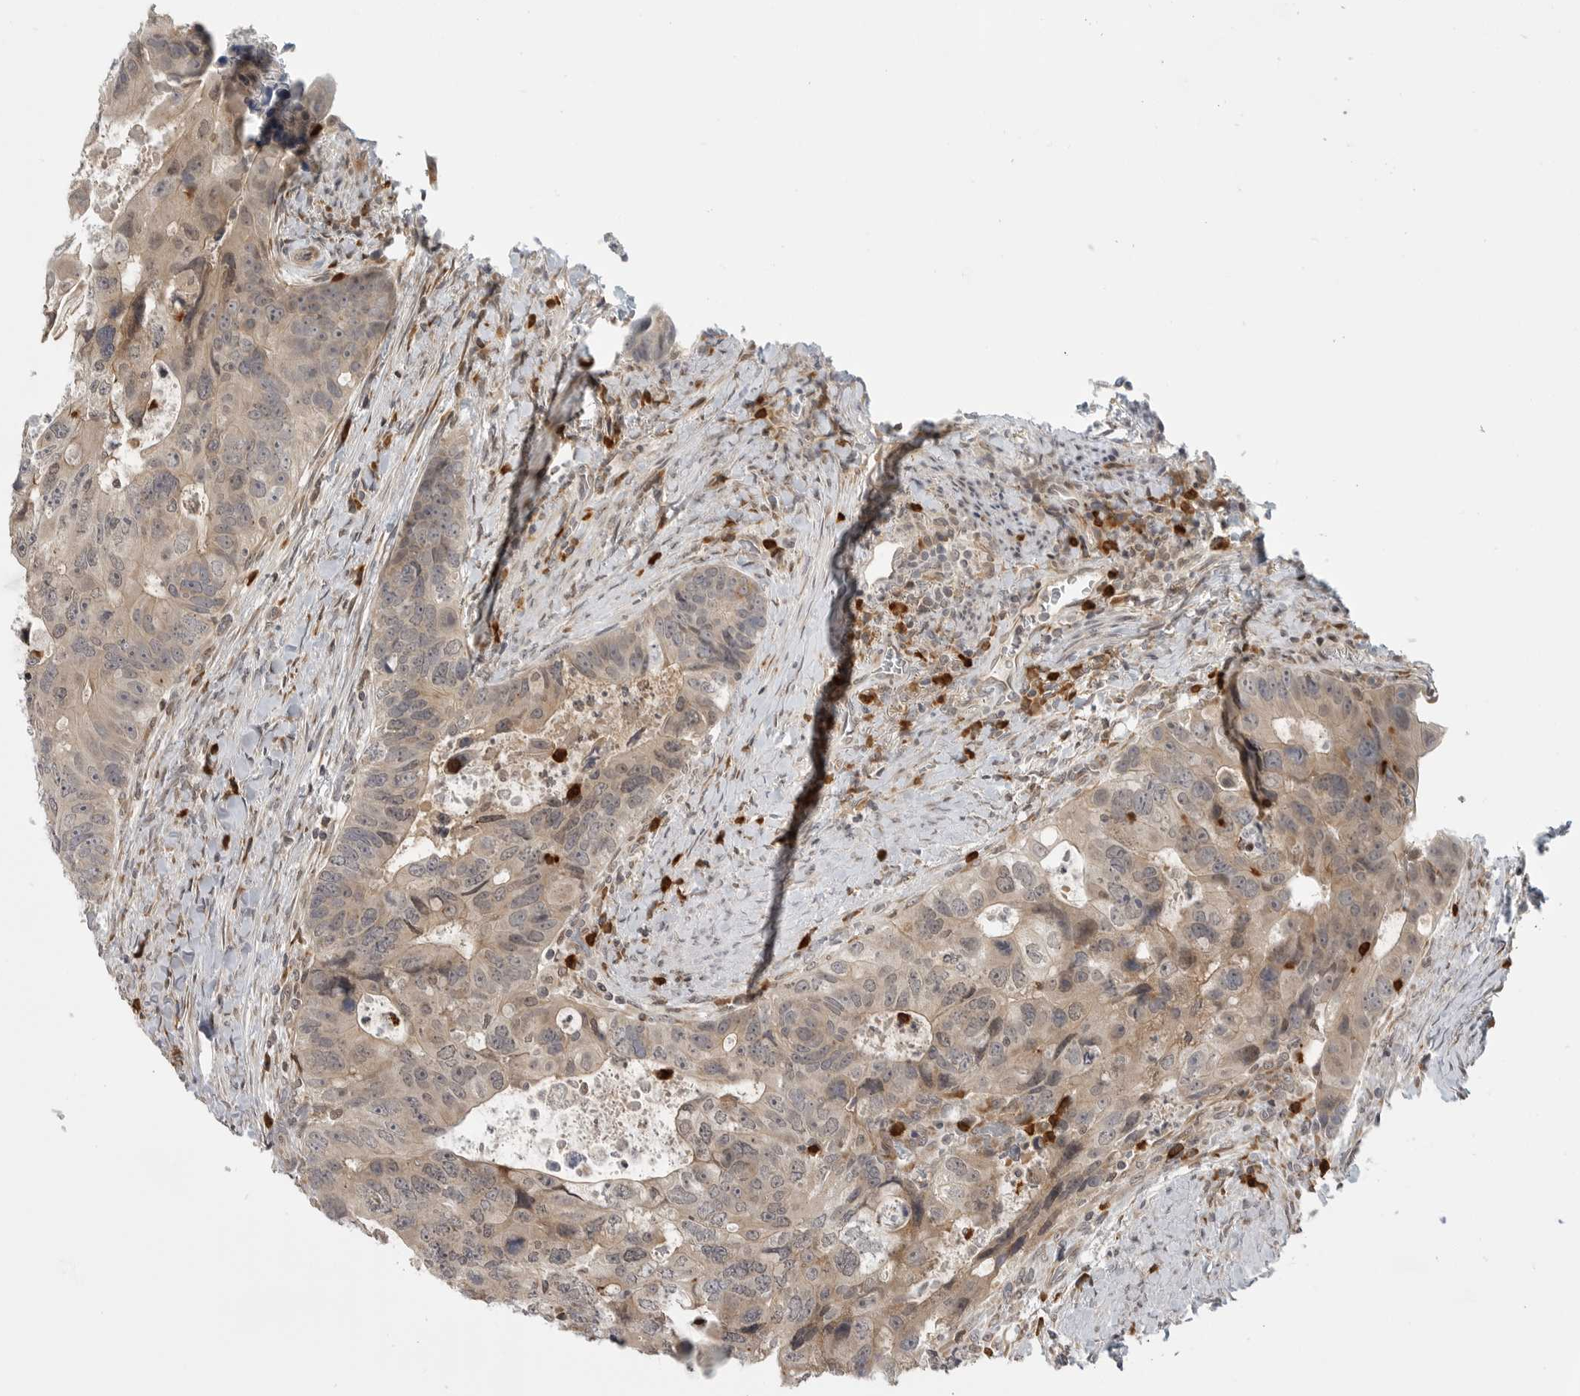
{"staining": {"intensity": "weak", "quantity": ">75%", "location": "cytoplasmic/membranous"}, "tissue": "colorectal cancer", "cell_type": "Tumor cells", "image_type": "cancer", "snomed": [{"axis": "morphology", "description": "Adenocarcinoma, NOS"}, {"axis": "topography", "description": "Rectum"}], "caption": "Brown immunohistochemical staining in human colorectal cancer (adenocarcinoma) displays weak cytoplasmic/membranous positivity in about >75% of tumor cells.", "gene": "CEP295NL", "patient": {"sex": "male", "age": 59}}